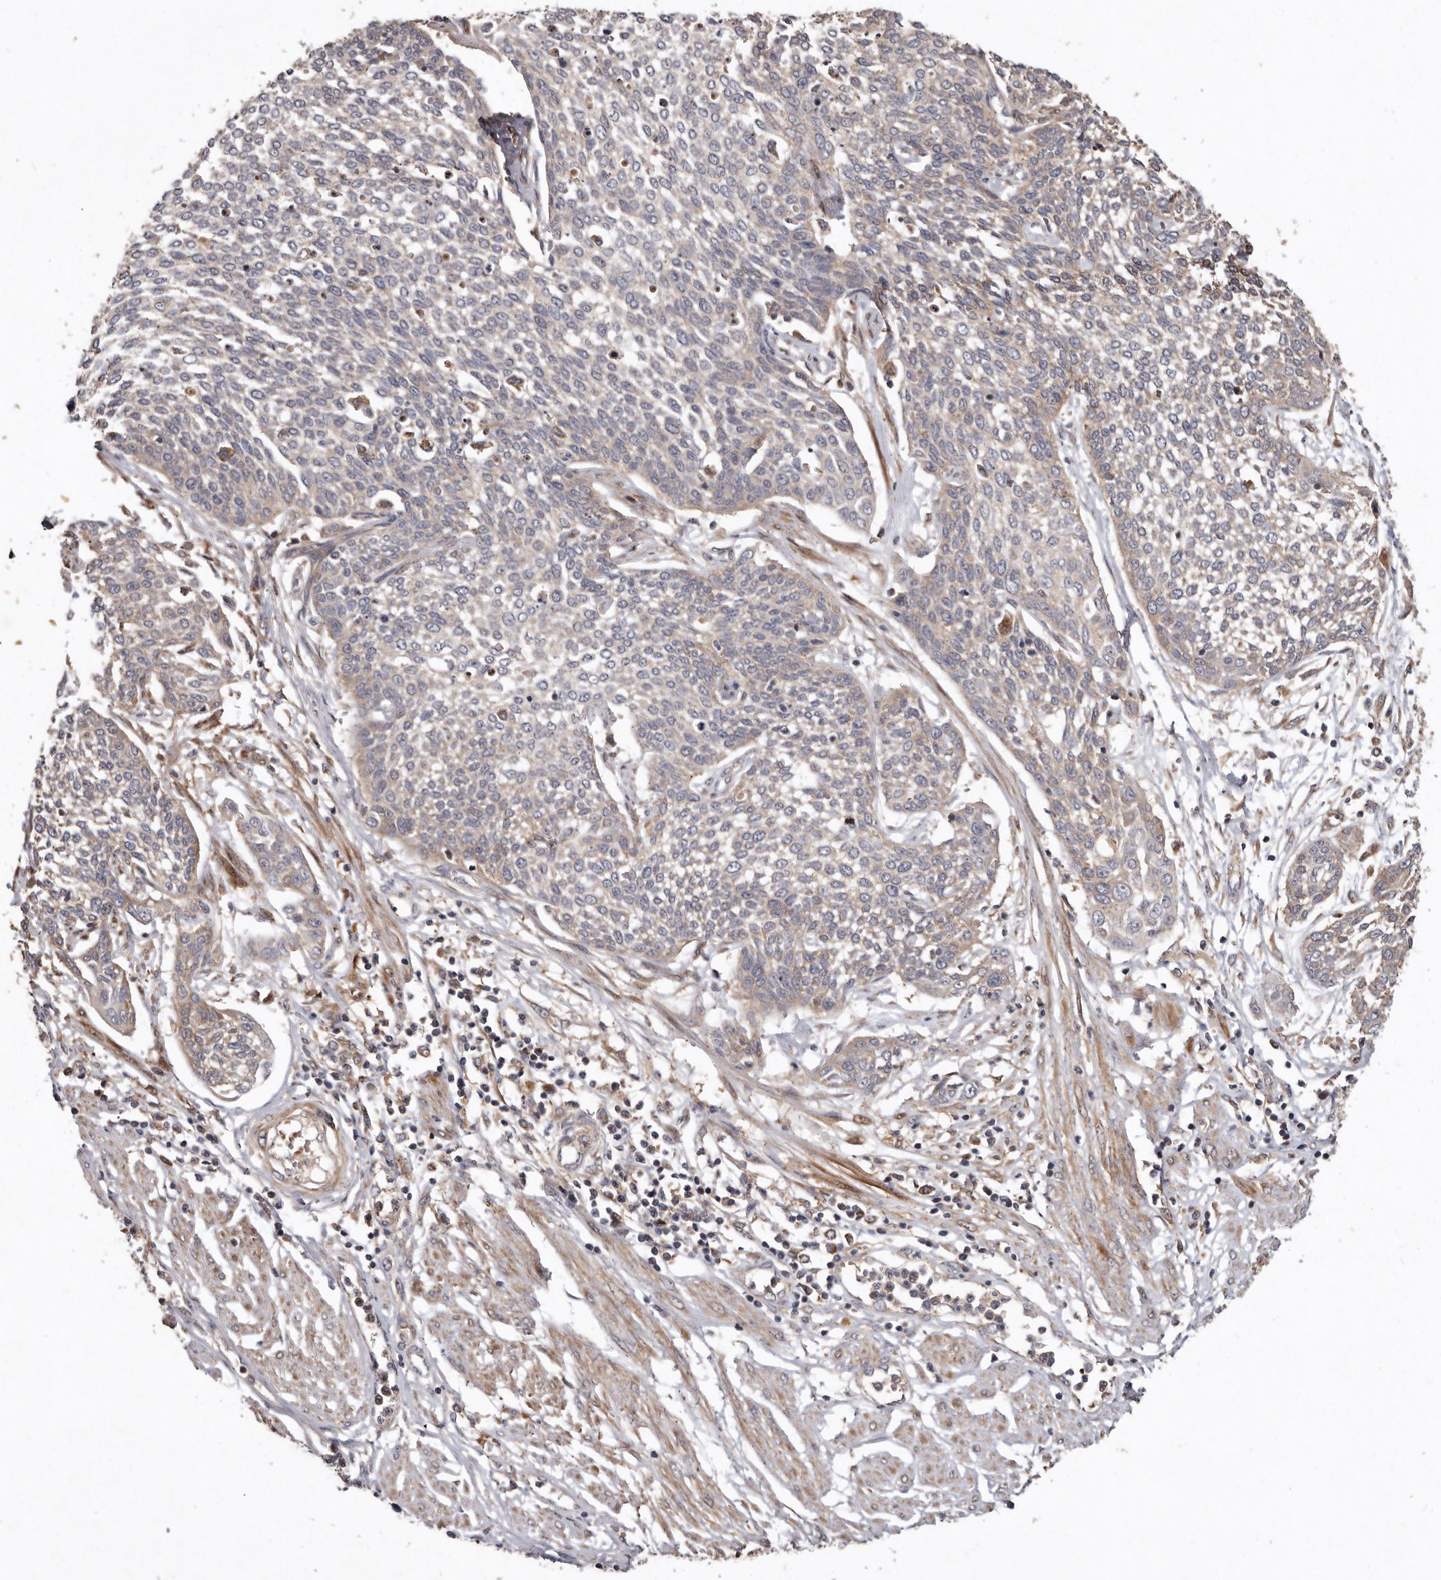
{"staining": {"intensity": "negative", "quantity": "none", "location": "none"}, "tissue": "cervical cancer", "cell_type": "Tumor cells", "image_type": "cancer", "snomed": [{"axis": "morphology", "description": "Squamous cell carcinoma, NOS"}, {"axis": "topography", "description": "Cervix"}], "caption": "Photomicrograph shows no significant protein expression in tumor cells of squamous cell carcinoma (cervical).", "gene": "GOT1L1", "patient": {"sex": "female", "age": 34}}